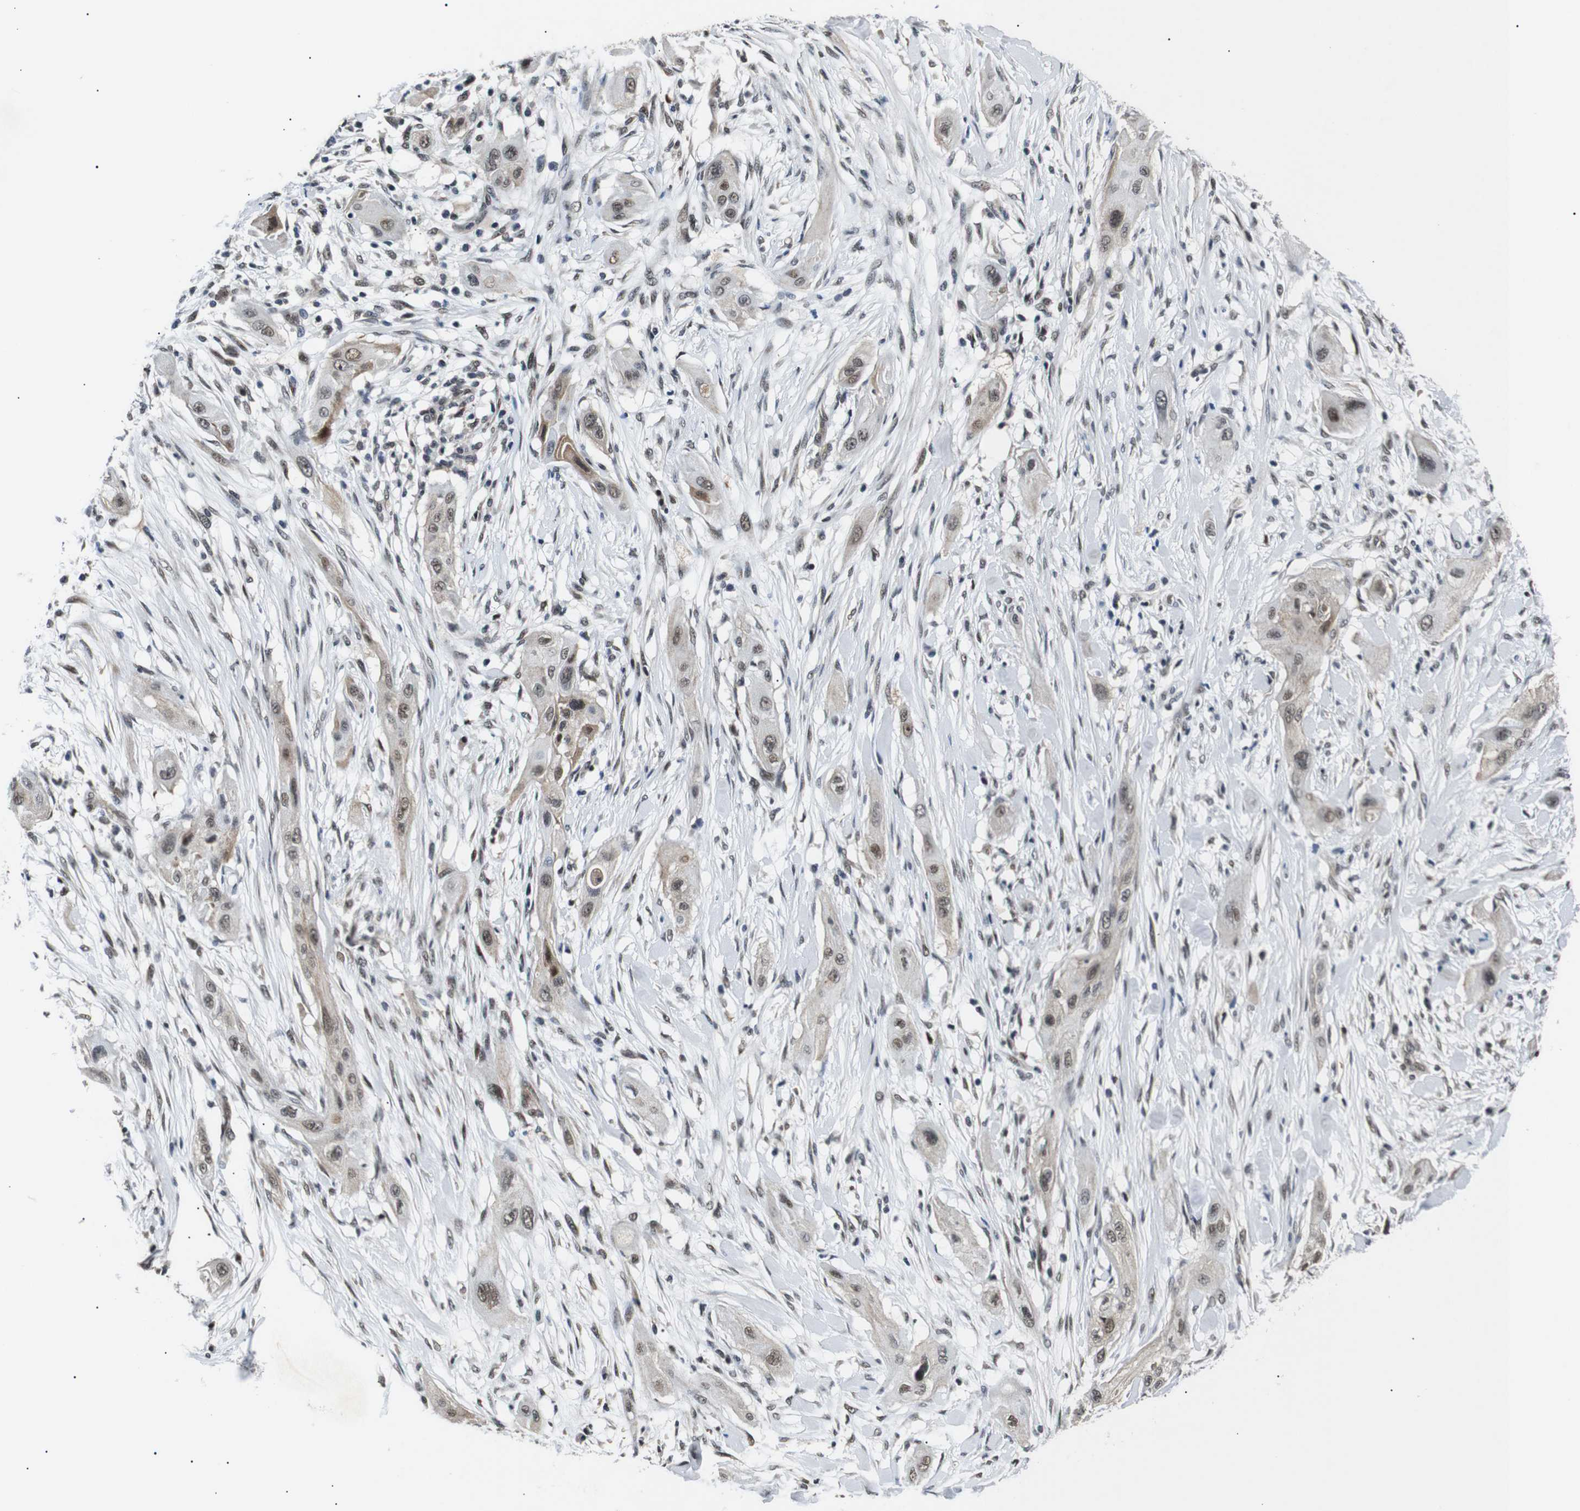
{"staining": {"intensity": "weak", "quantity": ">75%", "location": "nuclear"}, "tissue": "lung cancer", "cell_type": "Tumor cells", "image_type": "cancer", "snomed": [{"axis": "morphology", "description": "Squamous cell carcinoma, NOS"}, {"axis": "topography", "description": "Lung"}], "caption": "IHC of lung cancer exhibits low levels of weak nuclear positivity in about >75% of tumor cells. Using DAB (3,3'-diaminobenzidine) (brown) and hematoxylin (blue) stains, captured at high magnification using brightfield microscopy.", "gene": "SKP1", "patient": {"sex": "female", "age": 47}}